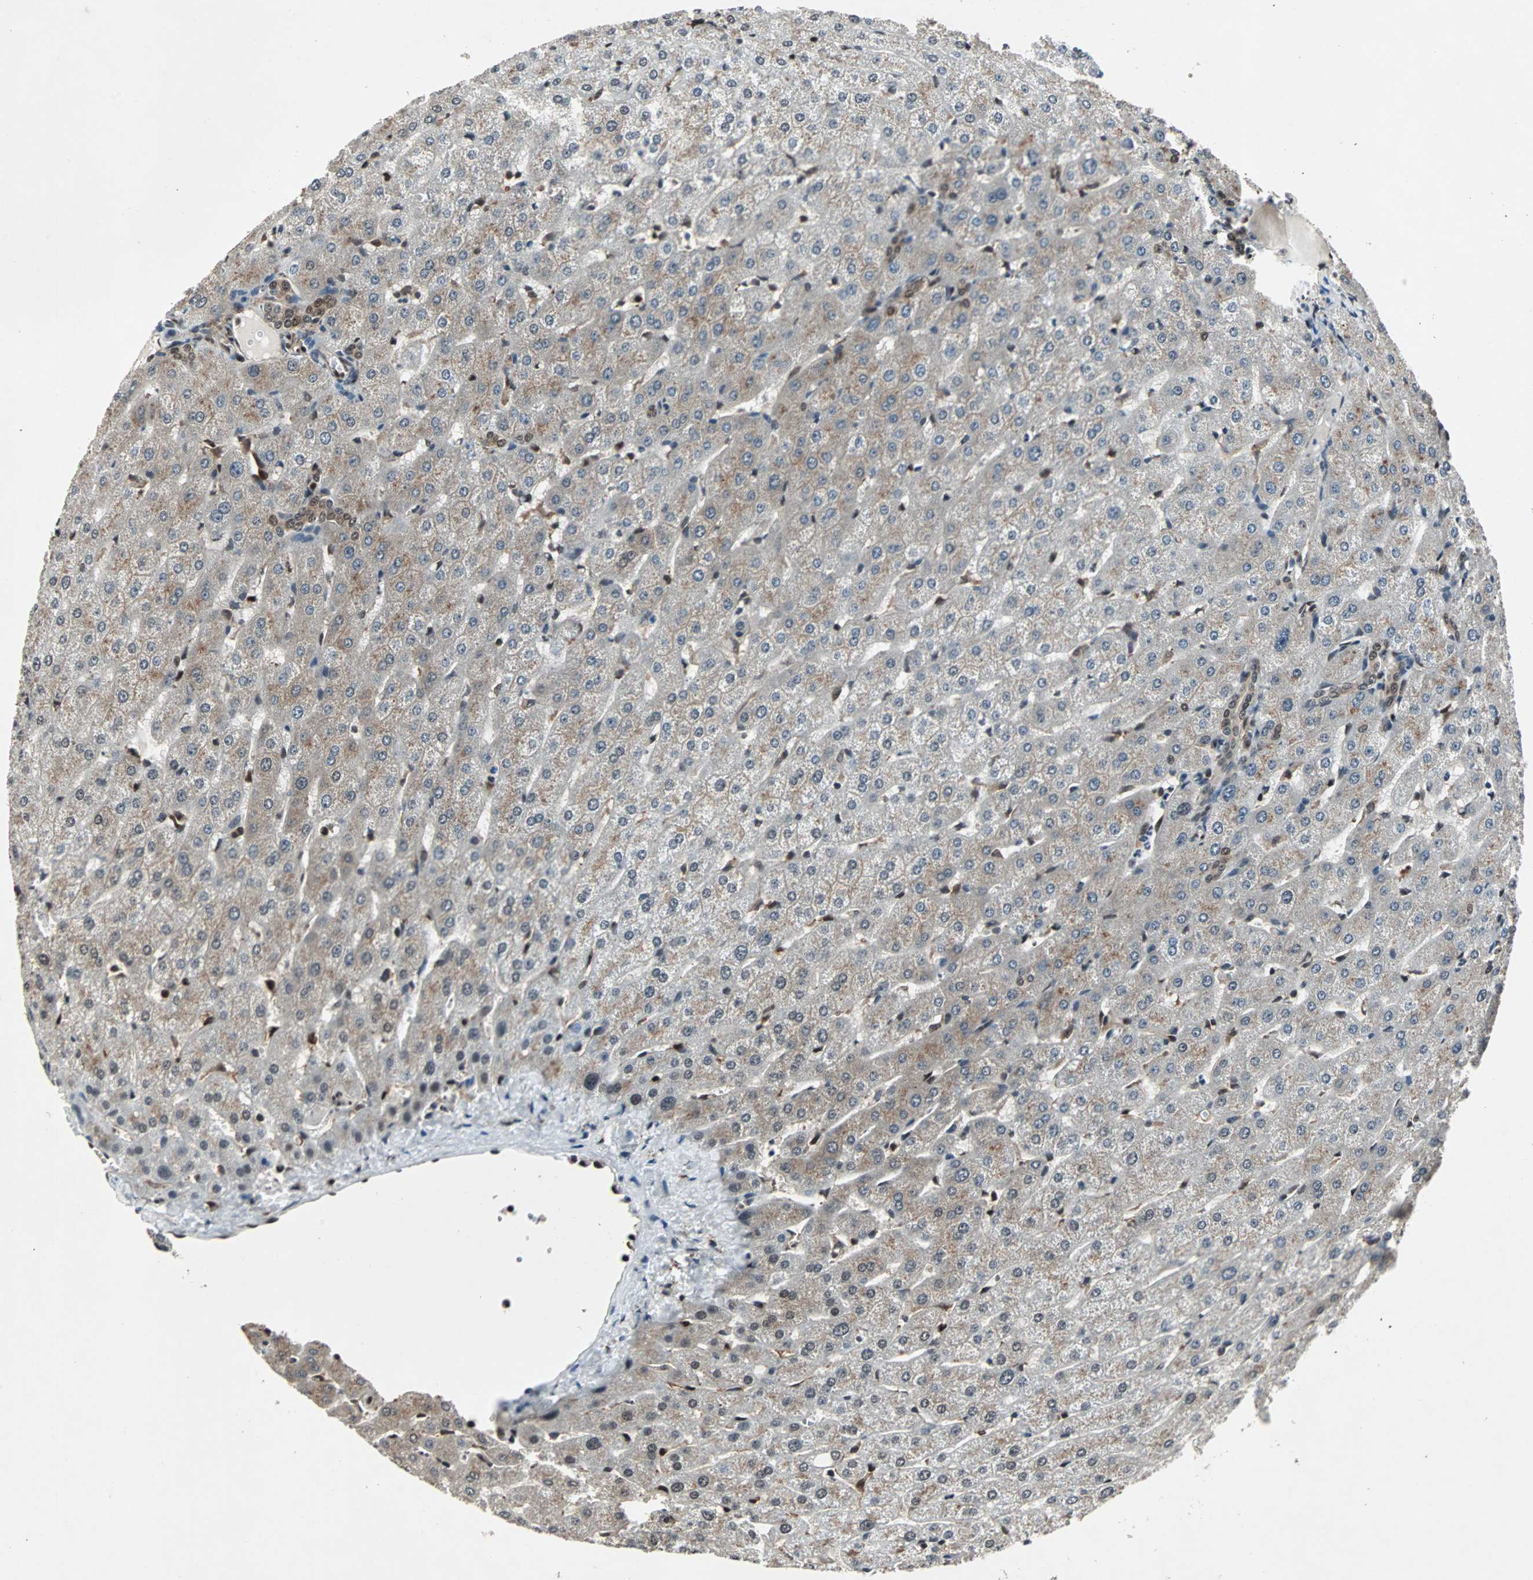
{"staining": {"intensity": "moderate", "quantity": ">75%", "location": "cytoplasmic/membranous,nuclear"}, "tissue": "liver", "cell_type": "Cholangiocytes", "image_type": "normal", "snomed": [{"axis": "morphology", "description": "Normal tissue, NOS"}, {"axis": "morphology", "description": "Fibrosis, NOS"}, {"axis": "topography", "description": "Liver"}], "caption": "Immunohistochemistry (IHC) (DAB) staining of unremarkable liver reveals moderate cytoplasmic/membranous,nuclear protein positivity in about >75% of cholangiocytes.", "gene": "ACLY", "patient": {"sex": "female", "age": 29}}